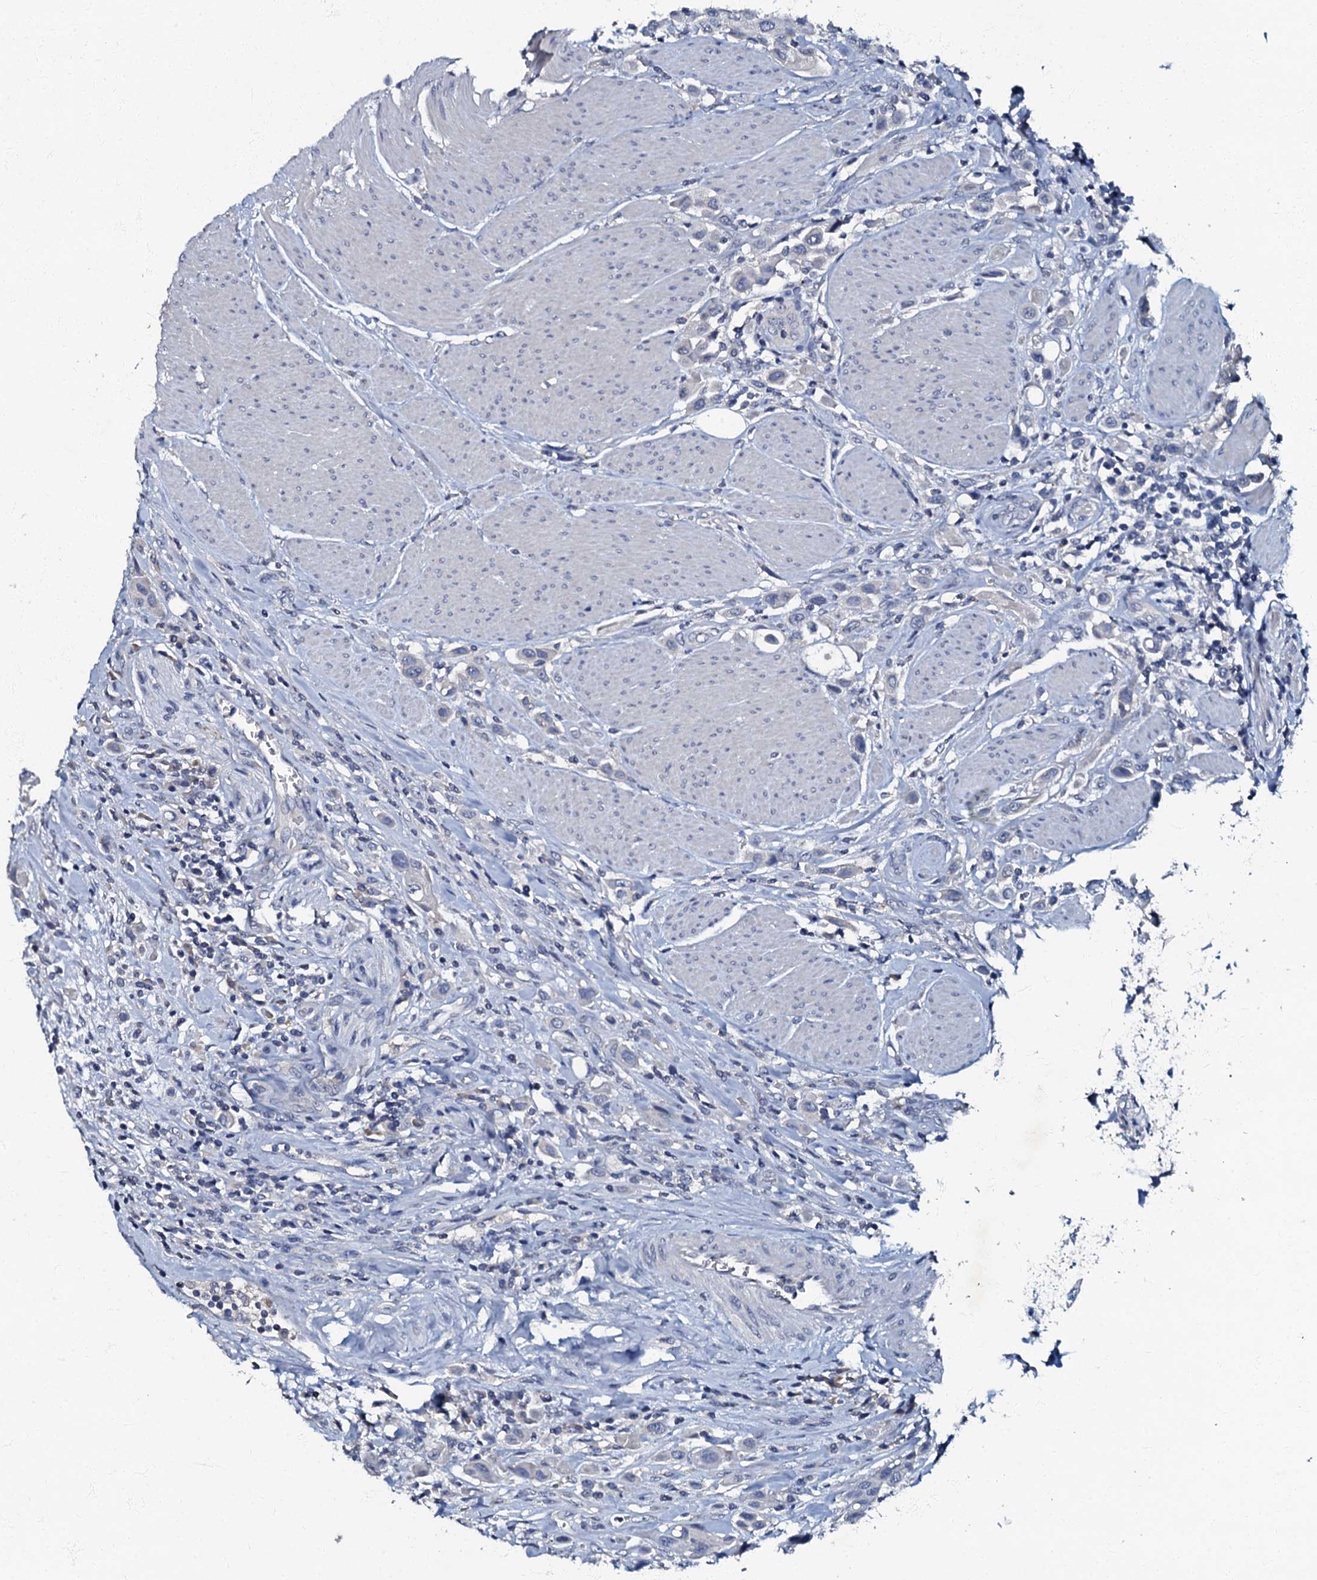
{"staining": {"intensity": "negative", "quantity": "none", "location": "none"}, "tissue": "urothelial cancer", "cell_type": "Tumor cells", "image_type": "cancer", "snomed": [{"axis": "morphology", "description": "Urothelial carcinoma, High grade"}, {"axis": "topography", "description": "Urinary bladder"}], "caption": "IHC histopathology image of neoplastic tissue: urothelial cancer stained with DAB reveals no significant protein expression in tumor cells.", "gene": "OLAH", "patient": {"sex": "male", "age": 50}}